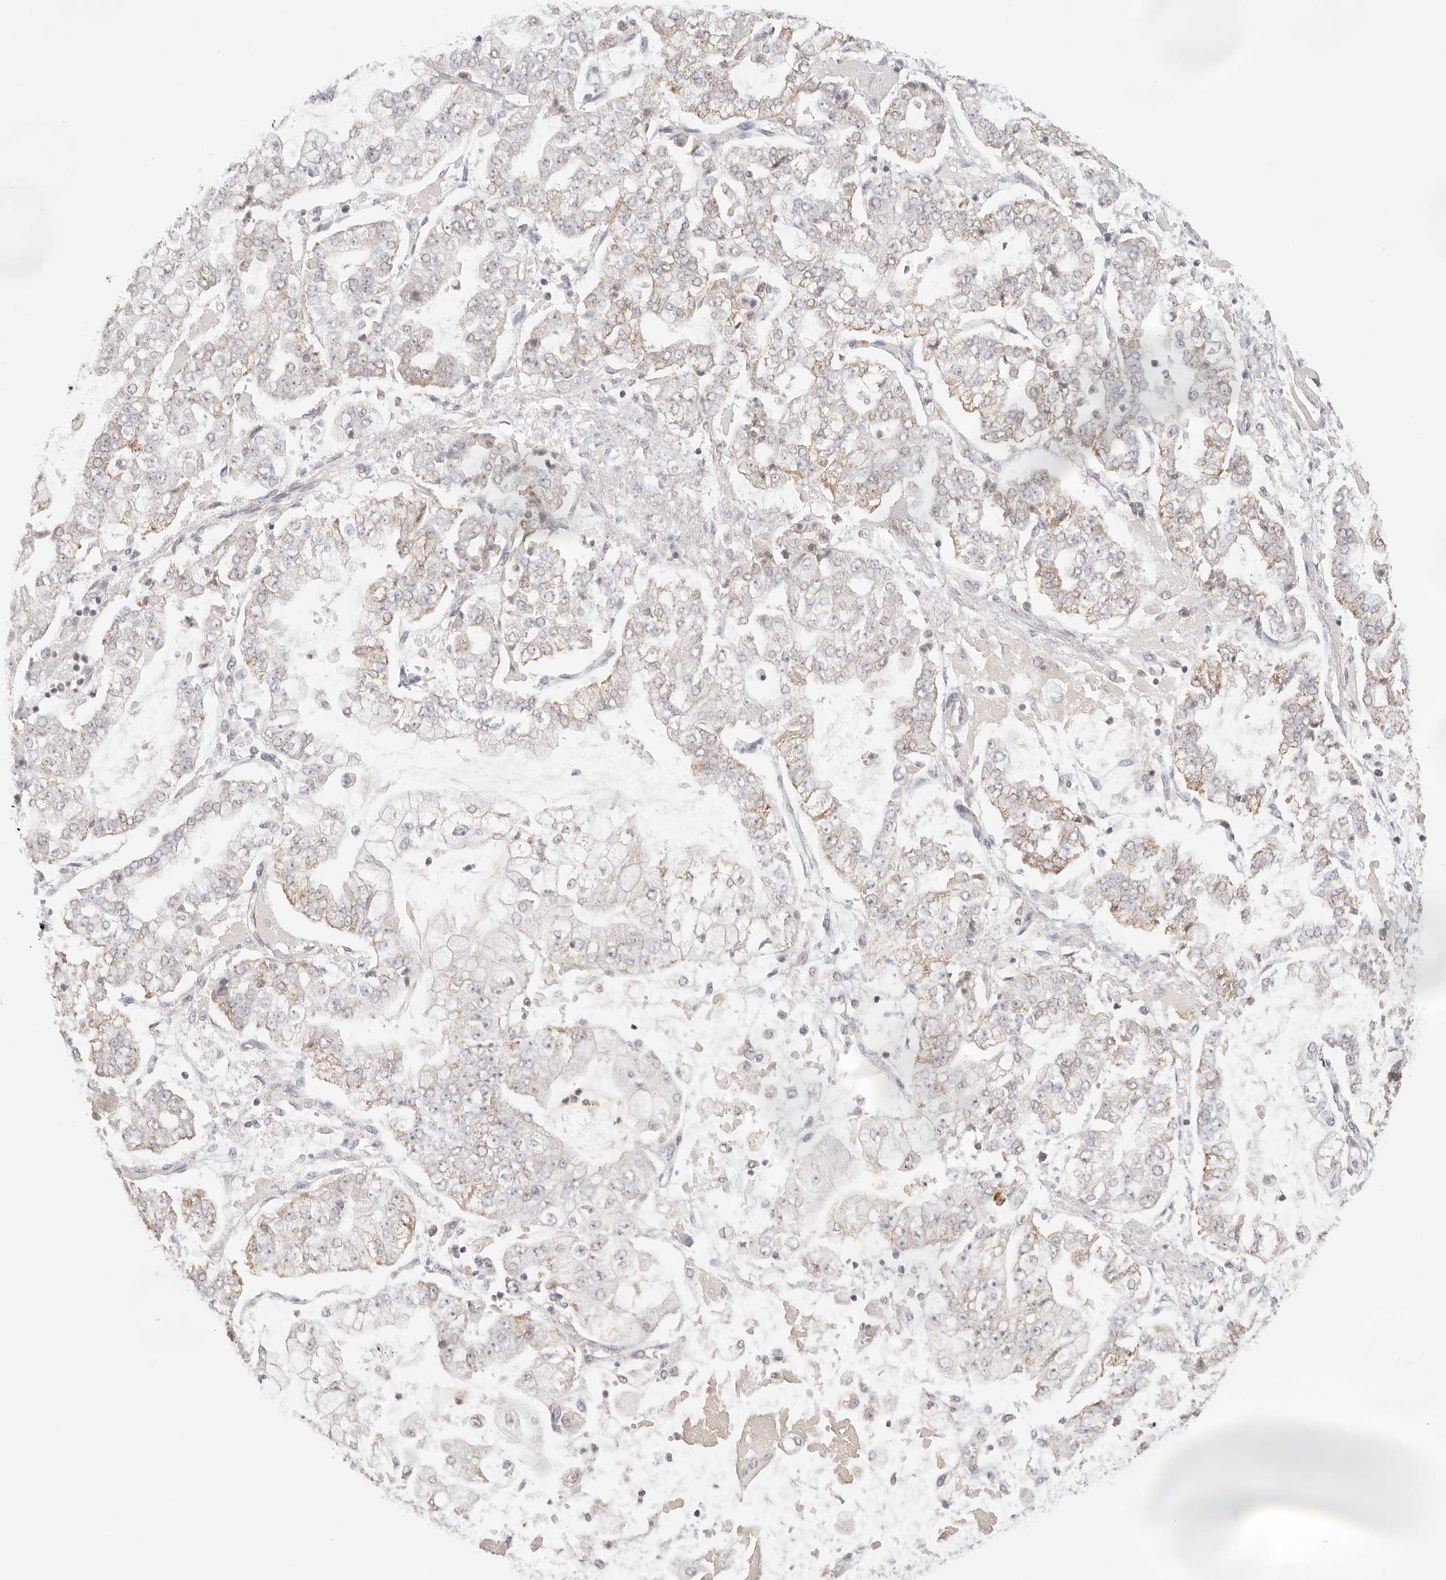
{"staining": {"intensity": "weak", "quantity": "<25%", "location": "cytoplasmic/membranous"}, "tissue": "stomach cancer", "cell_type": "Tumor cells", "image_type": "cancer", "snomed": [{"axis": "morphology", "description": "Adenocarcinoma, NOS"}, {"axis": "topography", "description": "Stomach"}], "caption": "Immunohistochemistry of human stomach adenocarcinoma exhibits no expression in tumor cells.", "gene": "IL1R2", "patient": {"sex": "male", "age": 76}}